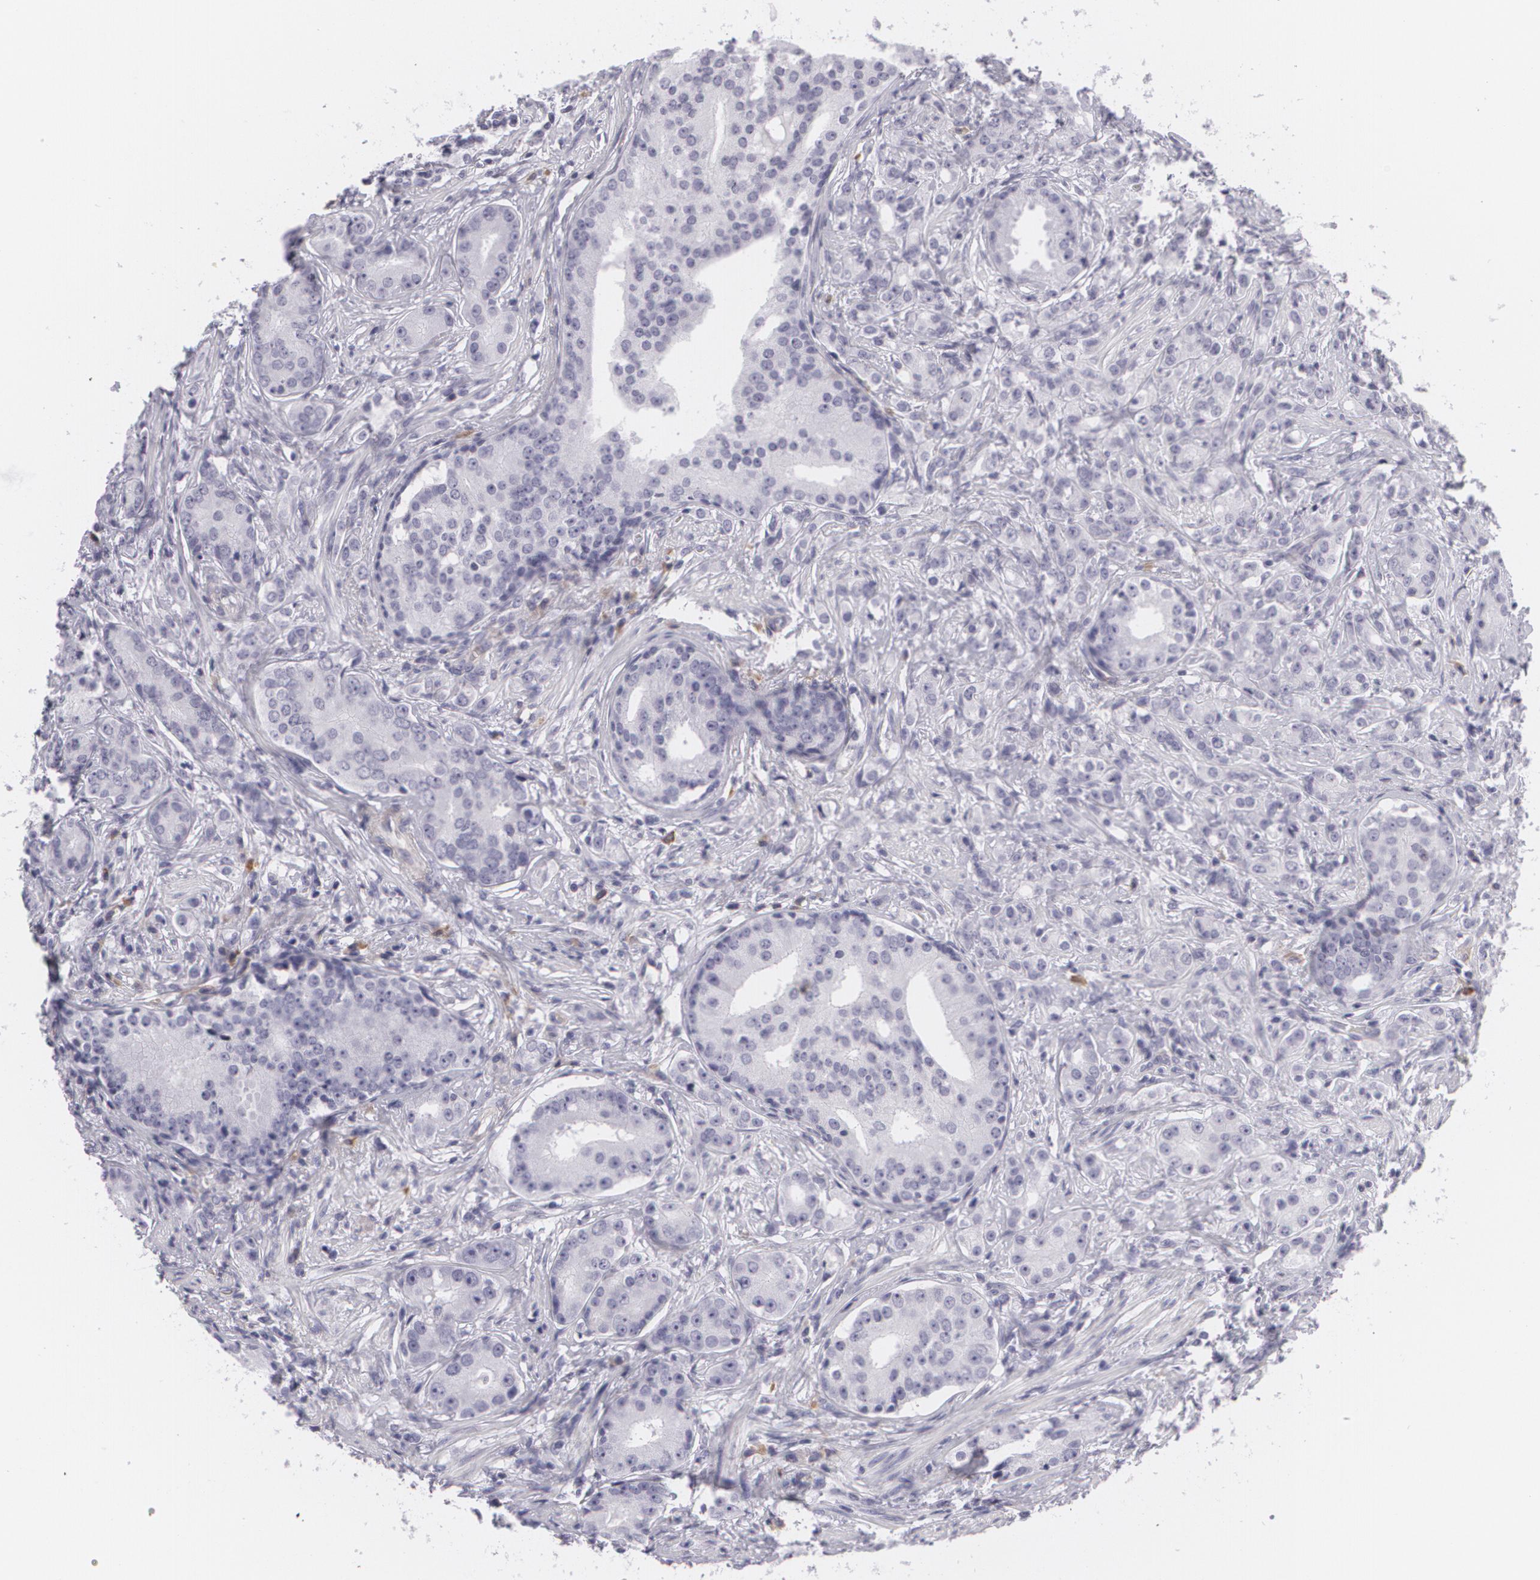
{"staining": {"intensity": "negative", "quantity": "none", "location": "none"}, "tissue": "prostate cancer", "cell_type": "Tumor cells", "image_type": "cancer", "snomed": [{"axis": "morphology", "description": "Adenocarcinoma, Medium grade"}, {"axis": "topography", "description": "Prostate"}], "caption": "Tumor cells show no significant protein staining in adenocarcinoma (medium-grade) (prostate).", "gene": "MAP2", "patient": {"sex": "male", "age": 59}}